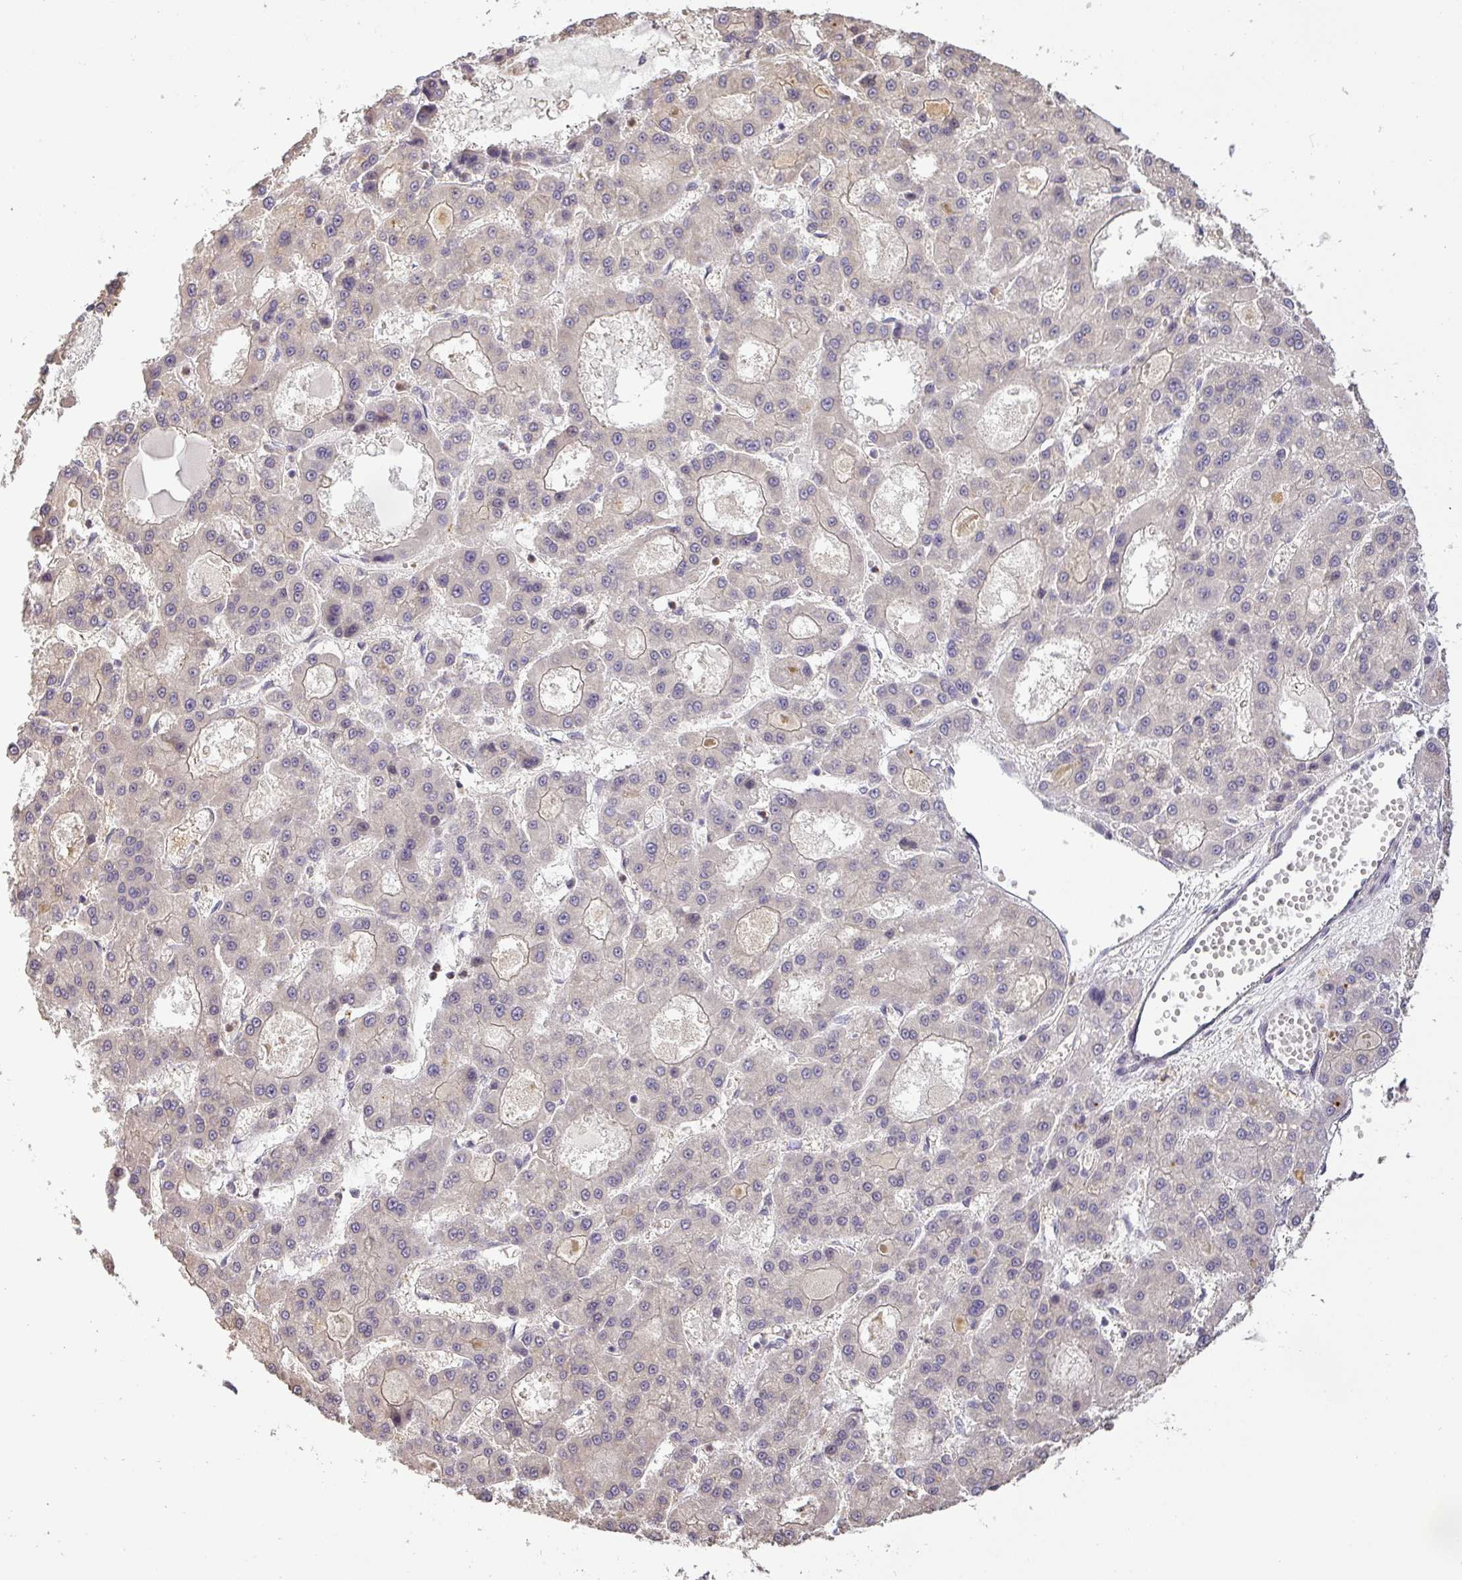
{"staining": {"intensity": "negative", "quantity": "none", "location": "none"}, "tissue": "liver cancer", "cell_type": "Tumor cells", "image_type": "cancer", "snomed": [{"axis": "morphology", "description": "Carcinoma, Hepatocellular, NOS"}, {"axis": "topography", "description": "Liver"}], "caption": "Tumor cells are negative for brown protein staining in liver hepatocellular carcinoma.", "gene": "NIN", "patient": {"sex": "male", "age": 70}}